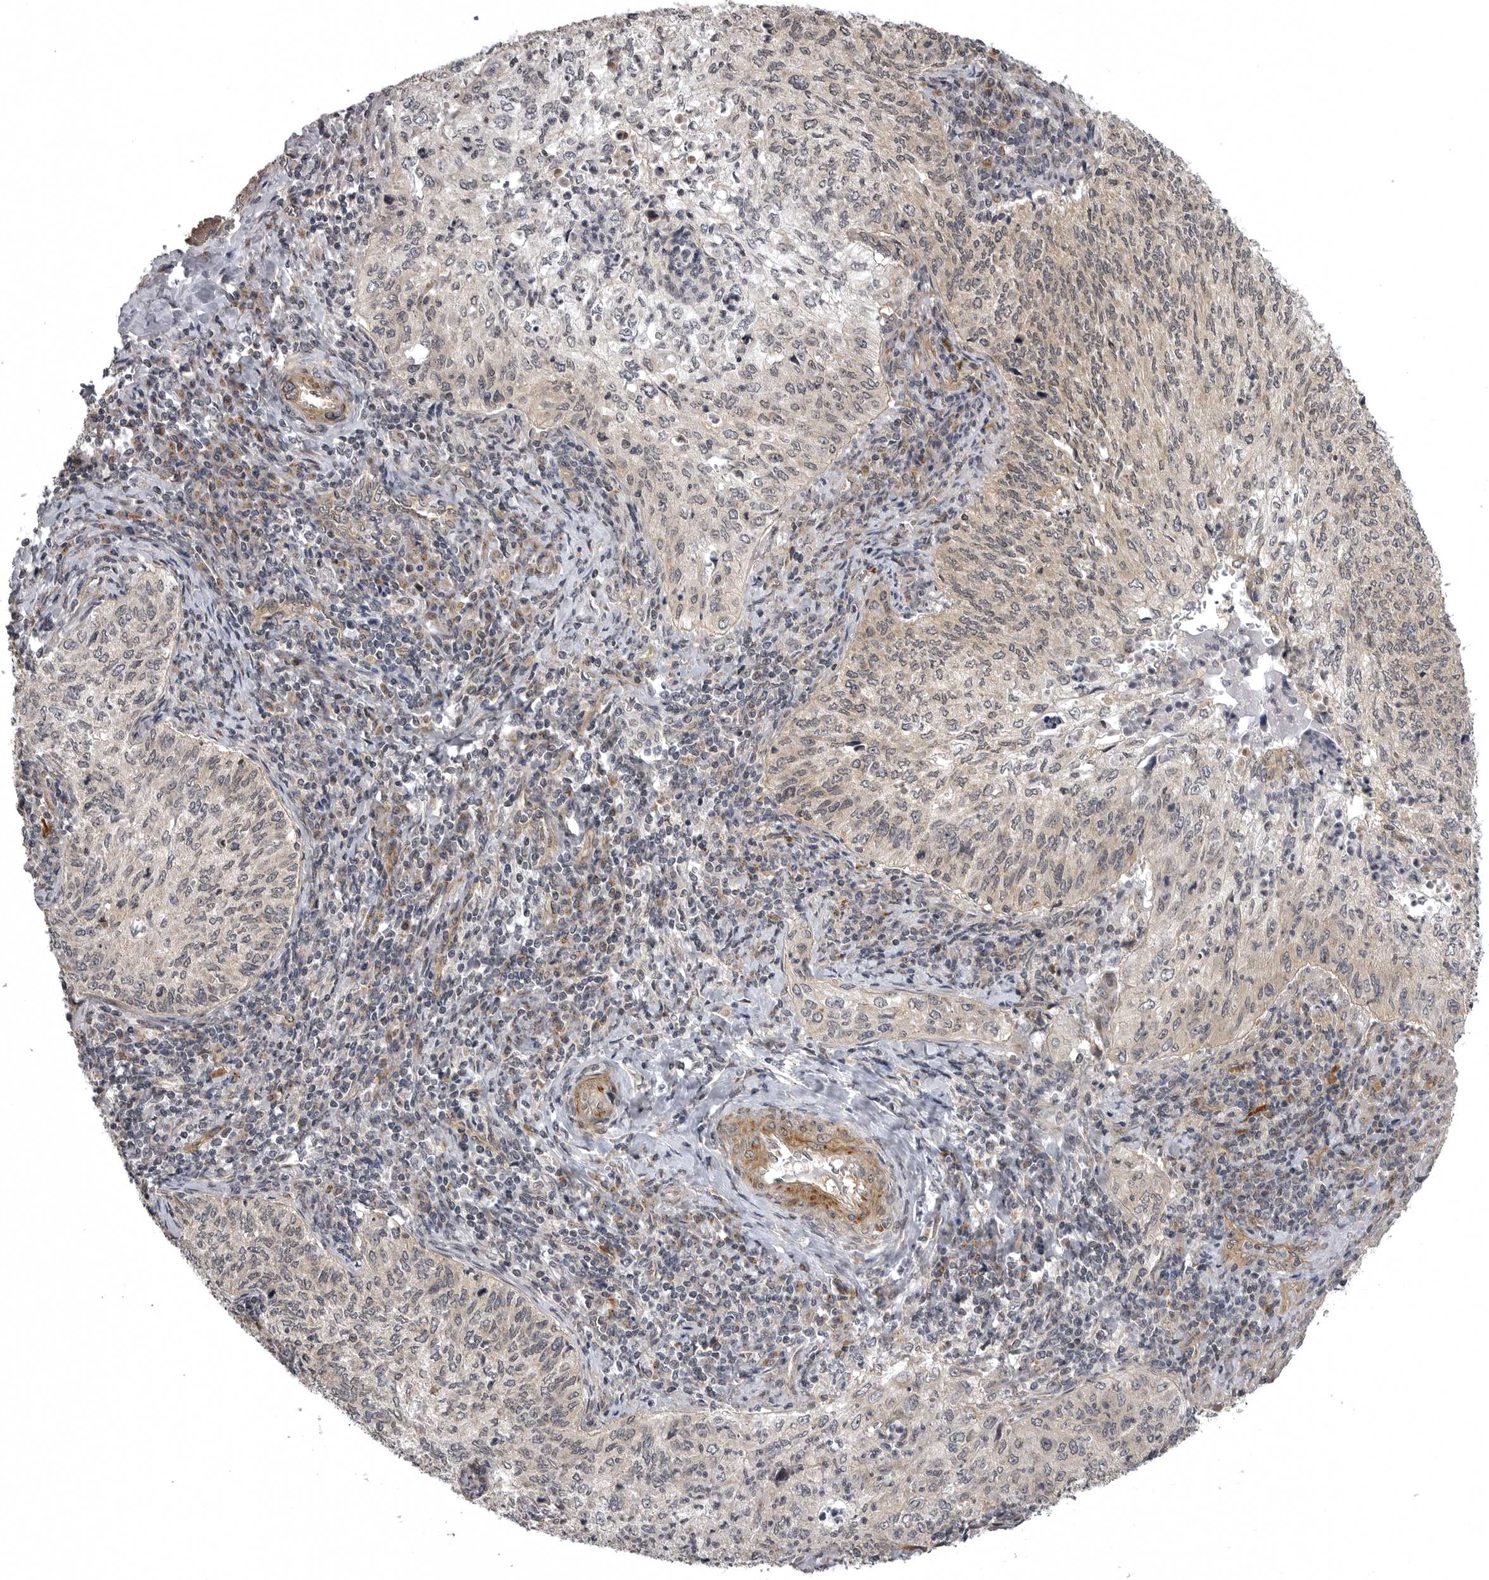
{"staining": {"intensity": "weak", "quantity": "<25%", "location": "cytoplasmic/membranous,nuclear"}, "tissue": "cervical cancer", "cell_type": "Tumor cells", "image_type": "cancer", "snomed": [{"axis": "morphology", "description": "Squamous cell carcinoma, NOS"}, {"axis": "topography", "description": "Cervix"}], "caption": "Immunohistochemical staining of cervical cancer (squamous cell carcinoma) reveals no significant expression in tumor cells. The staining was performed using DAB to visualize the protein expression in brown, while the nuclei were stained in blue with hematoxylin (Magnification: 20x).", "gene": "SNX16", "patient": {"sex": "female", "age": 30}}